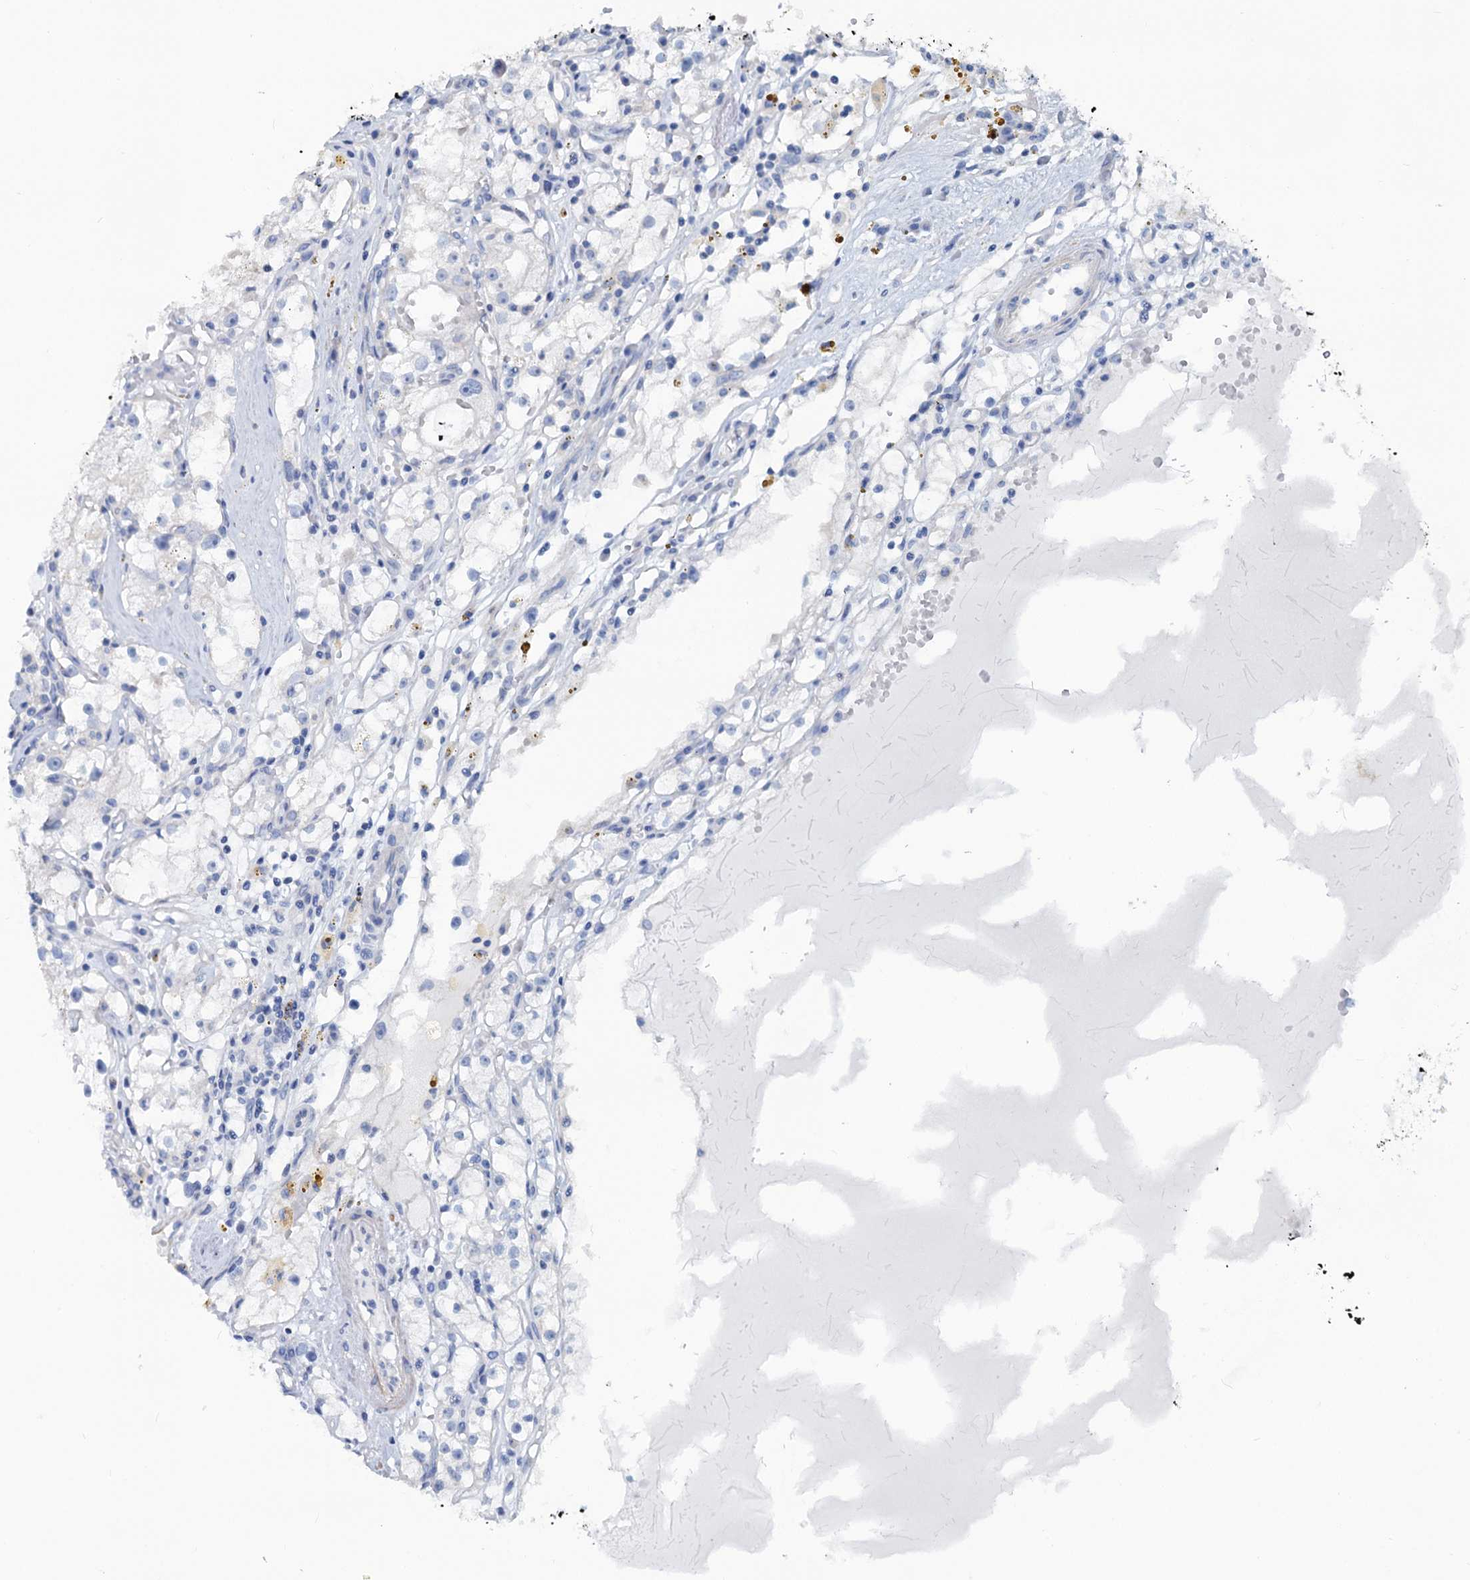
{"staining": {"intensity": "negative", "quantity": "none", "location": "none"}, "tissue": "renal cancer", "cell_type": "Tumor cells", "image_type": "cancer", "snomed": [{"axis": "morphology", "description": "Adenocarcinoma, NOS"}, {"axis": "topography", "description": "Kidney"}], "caption": "Immunohistochemical staining of human renal cancer reveals no significant positivity in tumor cells.", "gene": "SLC1A3", "patient": {"sex": "male", "age": 56}}